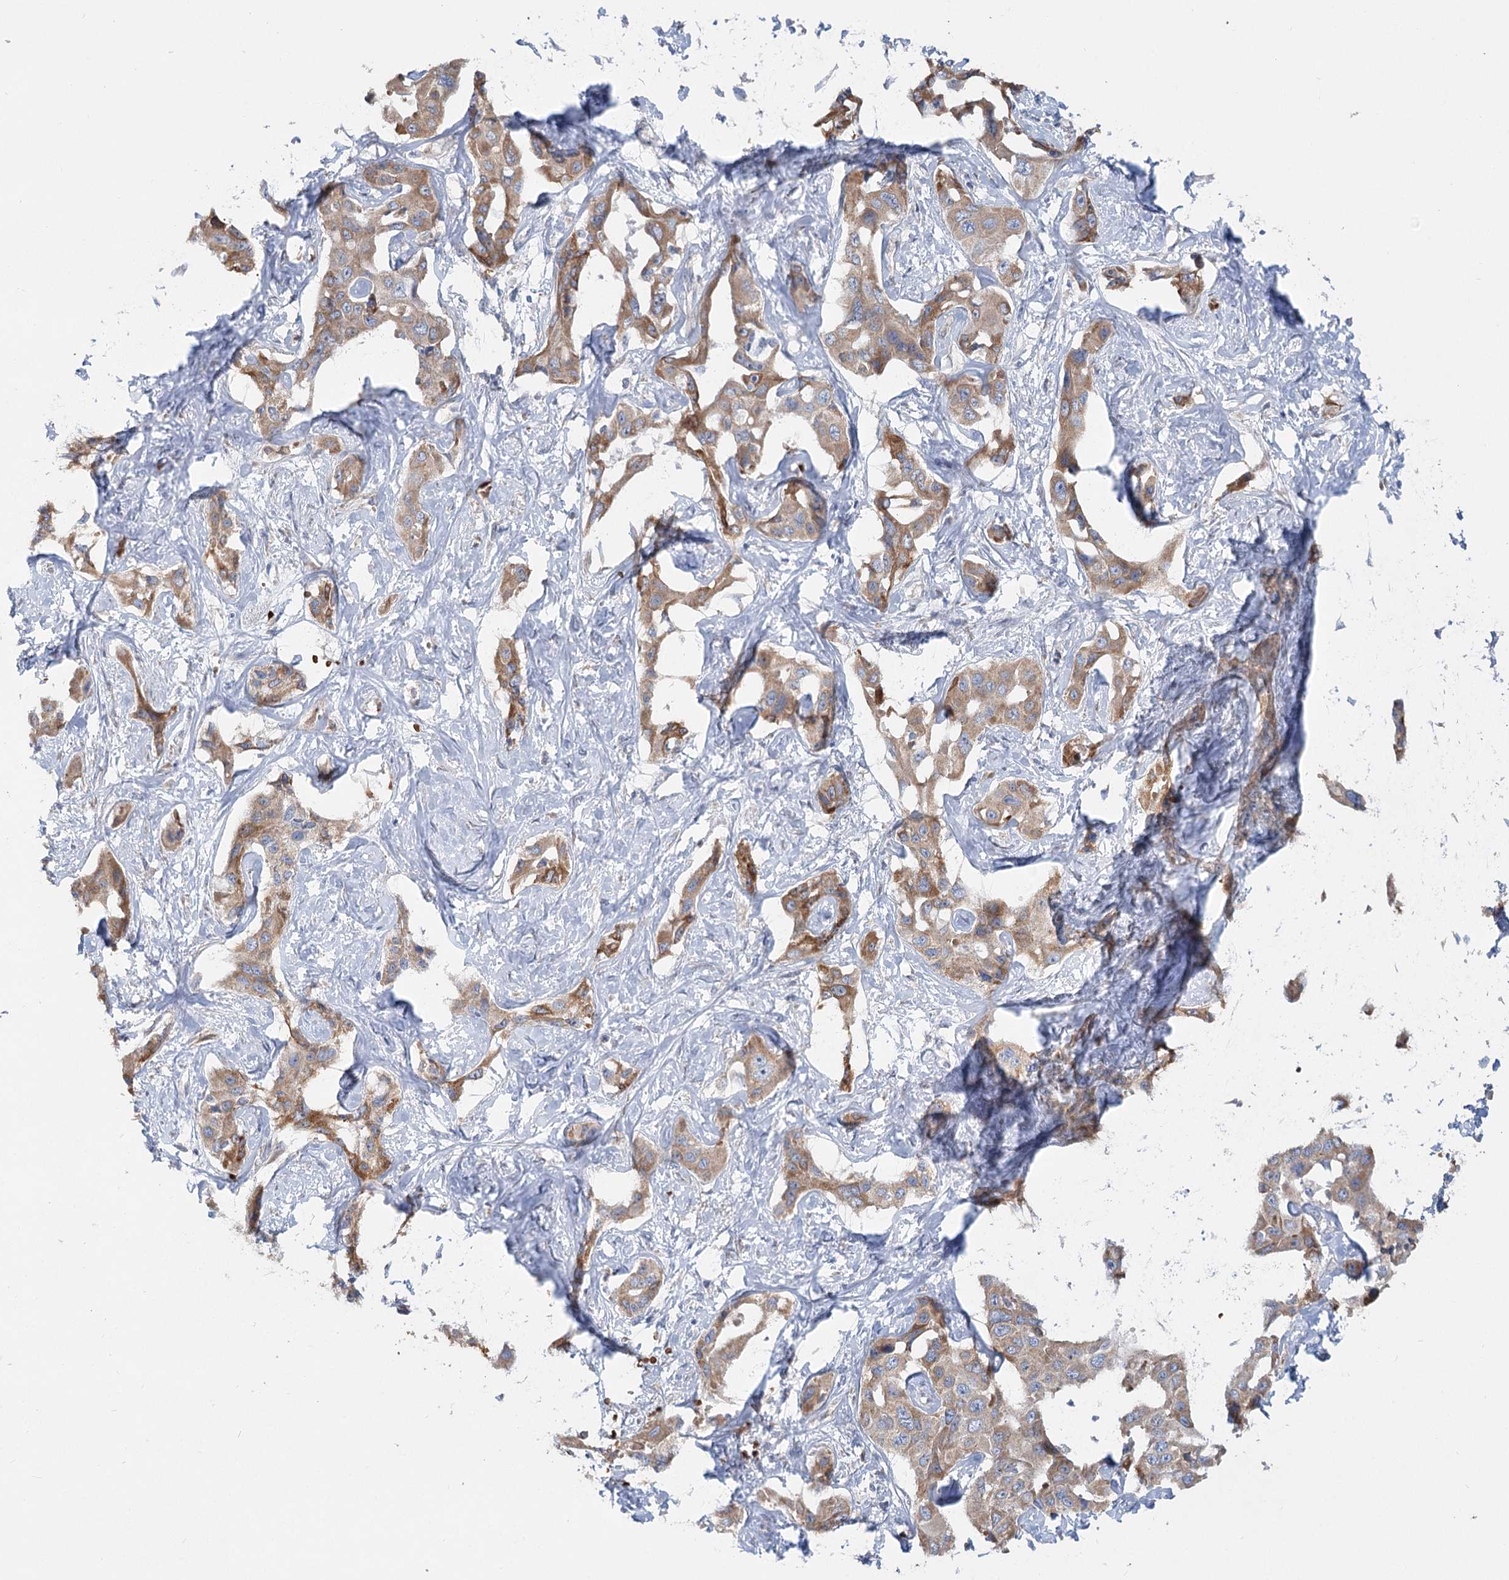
{"staining": {"intensity": "moderate", "quantity": ">75%", "location": "cytoplasmic/membranous"}, "tissue": "liver cancer", "cell_type": "Tumor cells", "image_type": "cancer", "snomed": [{"axis": "morphology", "description": "Cholangiocarcinoma"}, {"axis": "topography", "description": "Liver"}], "caption": "Protein staining exhibits moderate cytoplasmic/membranous positivity in approximately >75% of tumor cells in liver cancer.", "gene": "CIB4", "patient": {"sex": "male", "age": 59}}